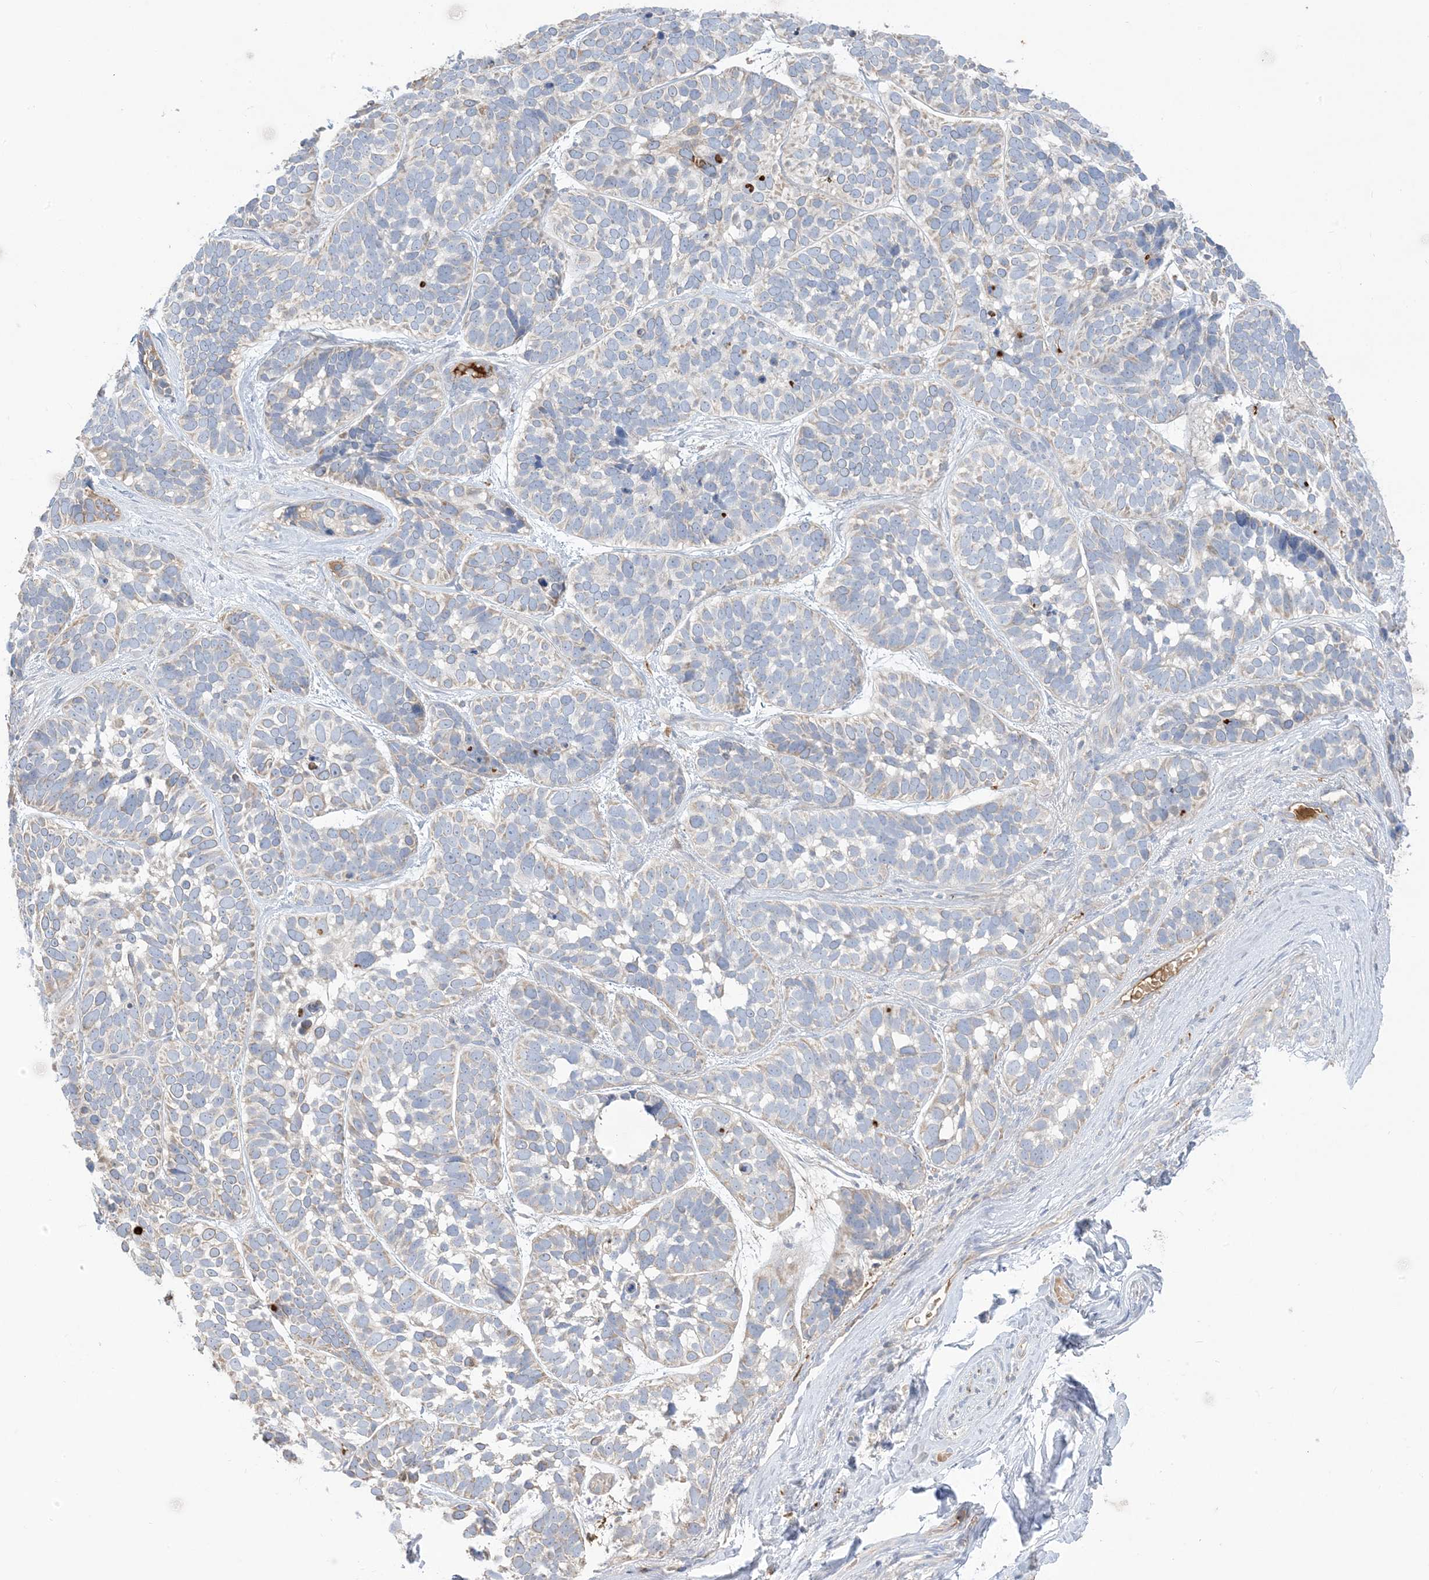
{"staining": {"intensity": "negative", "quantity": "none", "location": "none"}, "tissue": "skin cancer", "cell_type": "Tumor cells", "image_type": "cancer", "snomed": [{"axis": "morphology", "description": "Basal cell carcinoma"}, {"axis": "topography", "description": "Skin"}], "caption": "Immunohistochemical staining of skin cancer (basal cell carcinoma) shows no significant positivity in tumor cells.", "gene": "DPP9", "patient": {"sex": "male", "age": 62}}